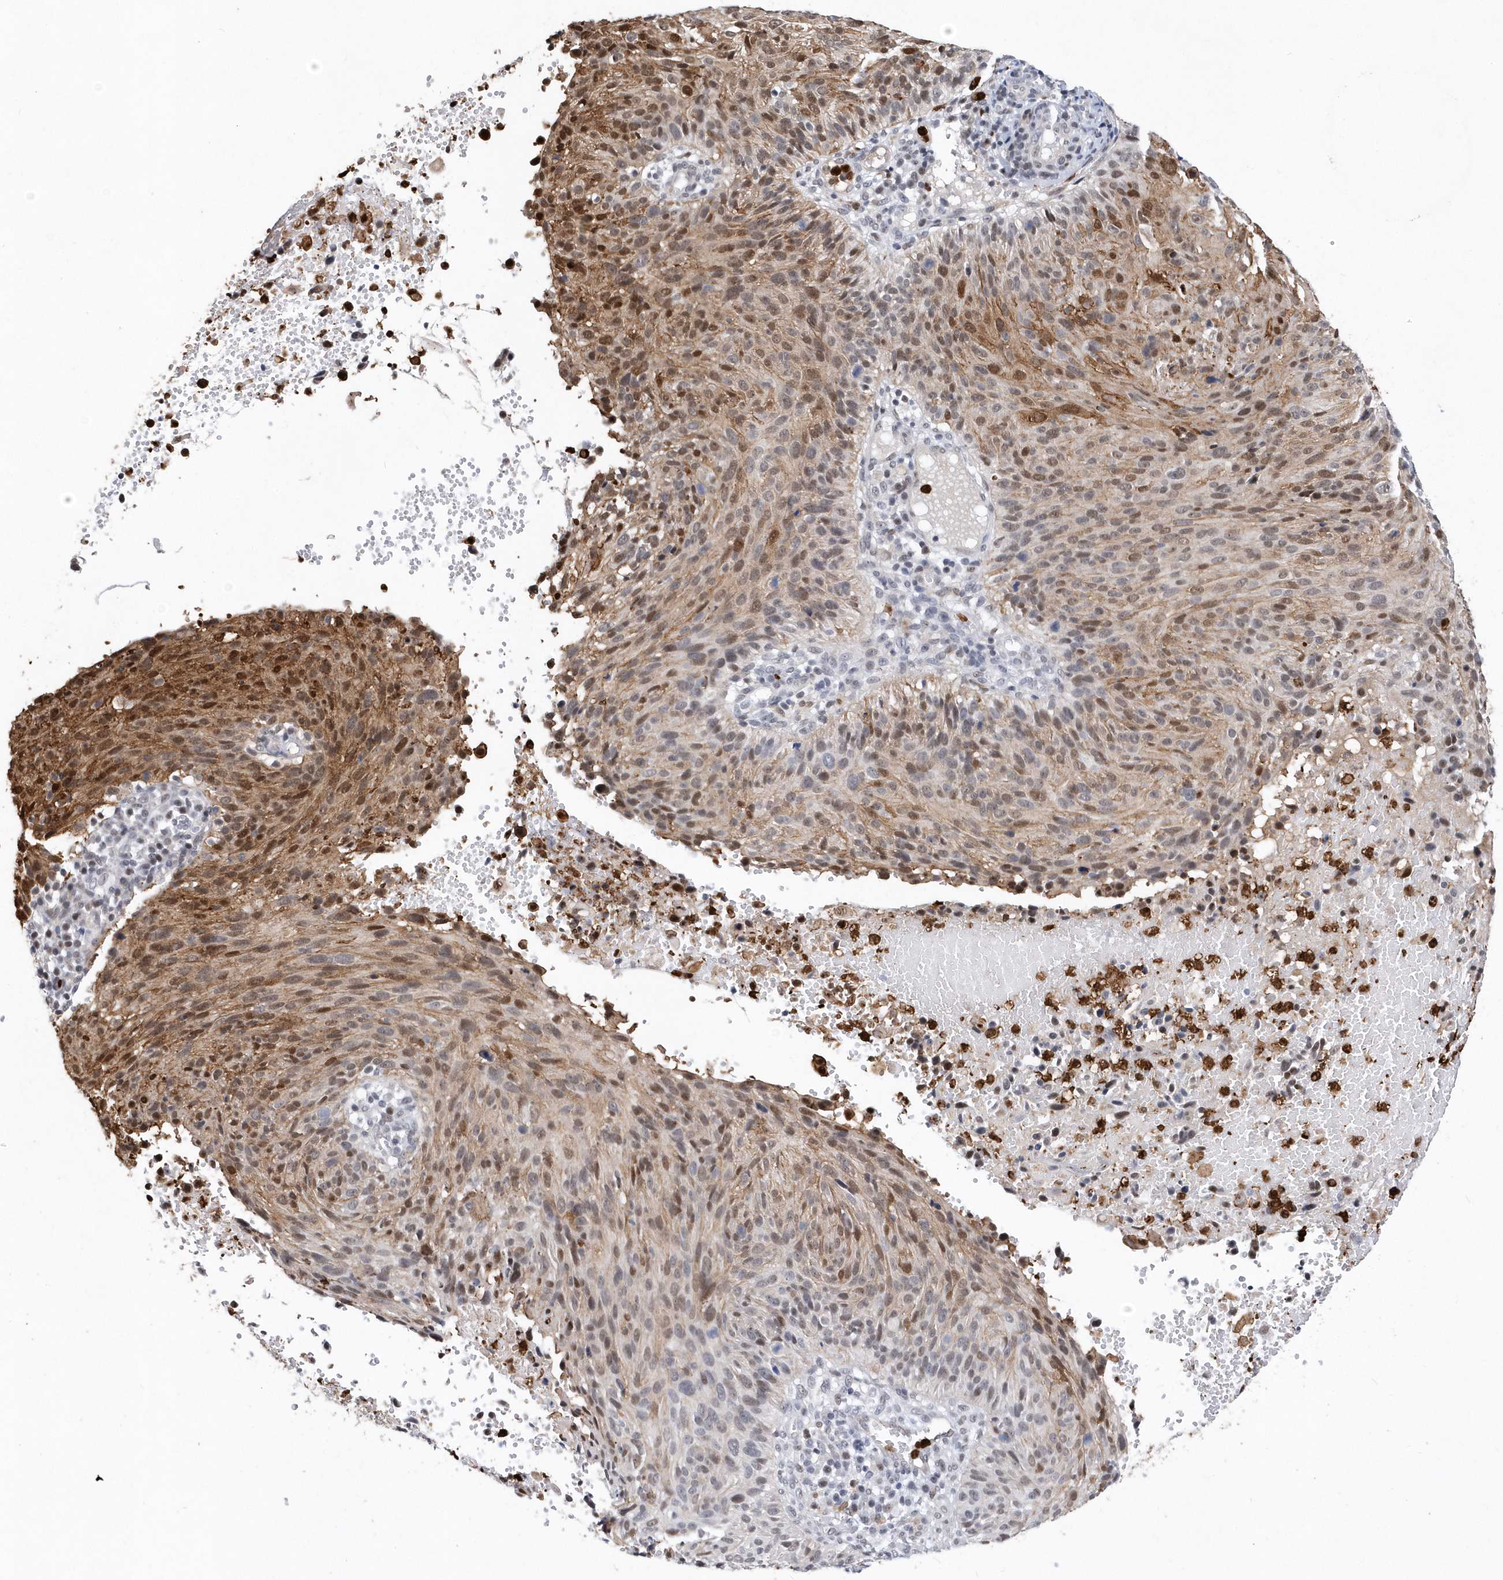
{"staining": {"intensity": "moderate", "quantity": ">75%", "location": "cytoplasmic/membranous,nuclear"}, "tissue": "cervical cancer", "cell_type": "Tumor cells", "image_type": "cancer", "snomed": [{"axis": "morphology", "description": "Squamous cell carcinoma, NOS"}, {"axis": "topography", "description": "Cervix"}], "caption": "Protein staining exhibits moderate cytoplasmic/membranous and nuclear staining in about >75% of tumor cells in cervical cancer (squamous cell carcinoma).", "gene": "RPP30", "patient": {"sex": "female", "age": 74}}